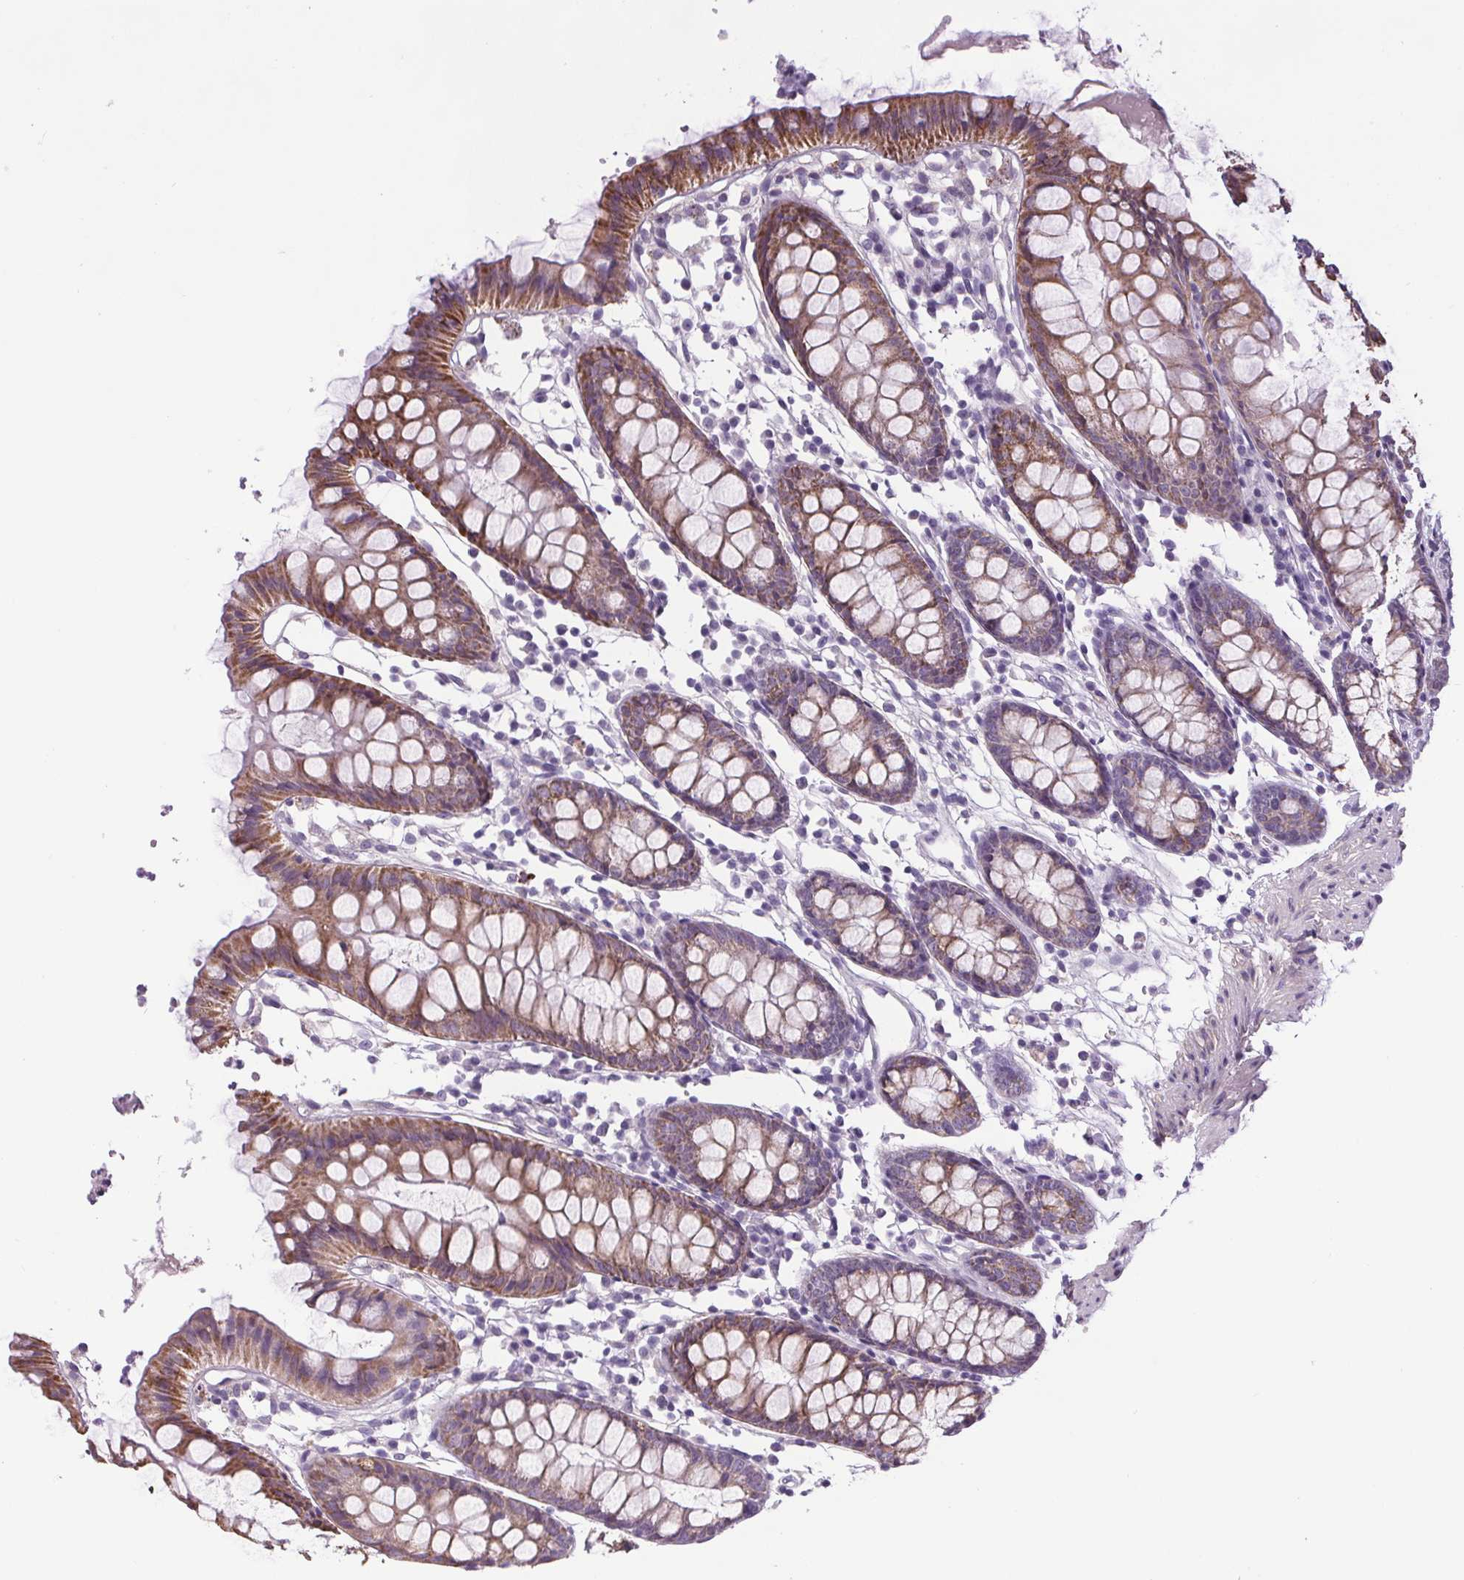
{"staining": {"intensity": "negative", "quantity": "none", "location": "none"}, "tissue": "colon", "cell_type": "Endothelial cells", "image_type": "normal", "snomed": [{"axis": "morphology", "description": "Normal tissue, NOS"}, {"axis": "topography", "description": "Colon"}], "caption": "This is an IHC histopathology image of normal colon. There is no expression in endothelial cells.", "gene": "ELAVL2", "patient": {"sex": "female", "age": 84}}